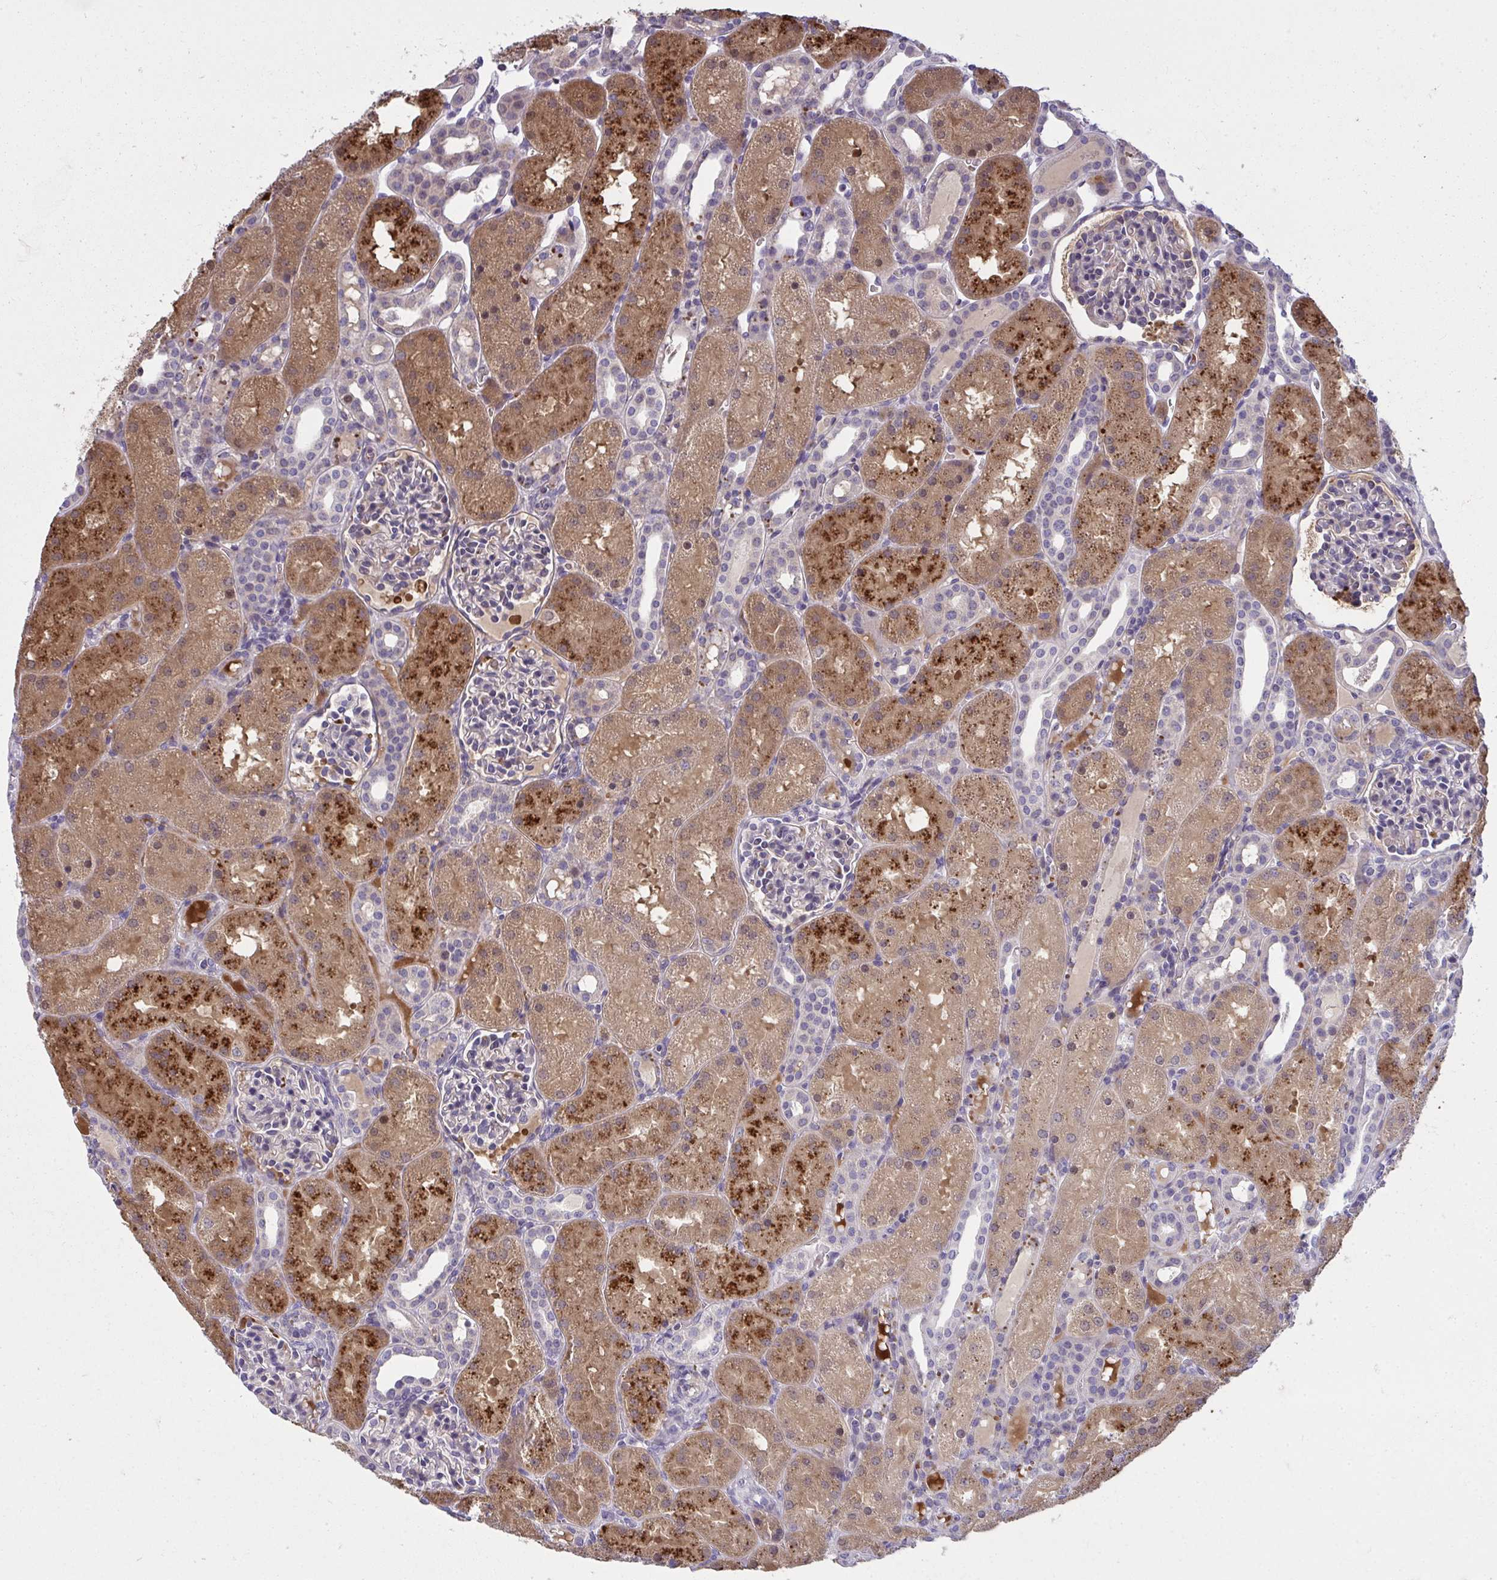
{"staining": {"intensity": "moderate", "quantity": "<25%", "location": "cytoplasmic/membranous"}, "tissue": "kidney", "cell_type": "Cells in glomeruli", "image_type": "normal", "snomed": [{"axis": "morphology", "description": "Normal tissue, NOS"}, {"axis": "topography", "description": "Kidney"}], "caption": "Kidney stained with DAB (3,3'-diaminobenzidine) IHC shows low levels of moderate cytoplasmic/membranous positivity in approximately <25% of cells in glomeruli.", "gene": "SLC14A1", "patient": {"sex": "male", "age": 2}}